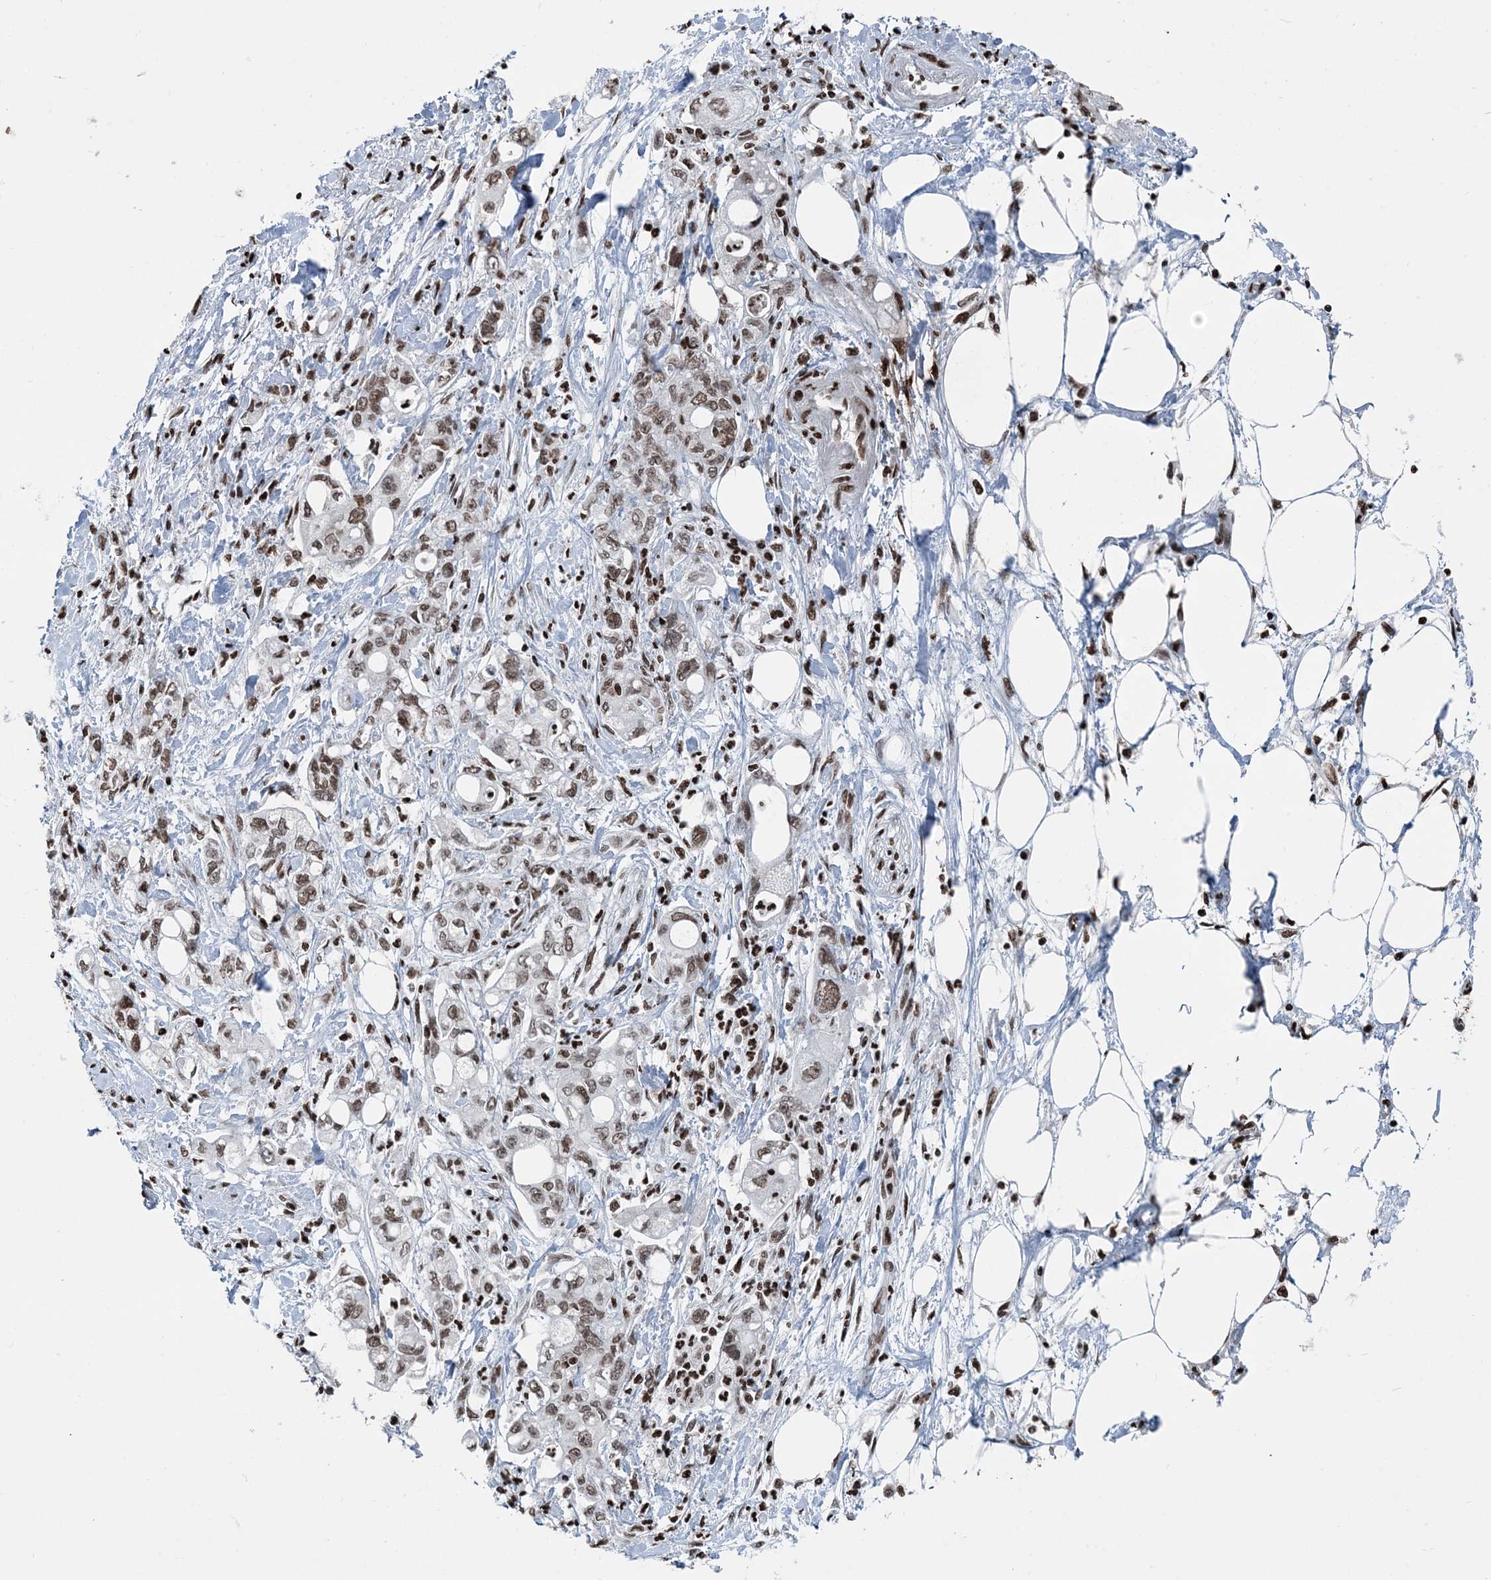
{"staining": {"intensity": "weak", "quantity": ">75%", "location": "nuclear"}, "tissue": "pancreatic cancer", "cell_type": "Tumor cells", "image_type": "cancer", "snomed": [{"axis": "morphology", "description": "Adenocarcinoma, NOS"}, {"axis": "topography", "description": "Pancreas"}], "caption": "Tumor cells reveal low levels of weak nuclear expression in about >75% of cells in human pancreatic cancer (adenocarcinoma).", "gene": "H3-3B", "patient": {"sex": "male", "age": 70}}